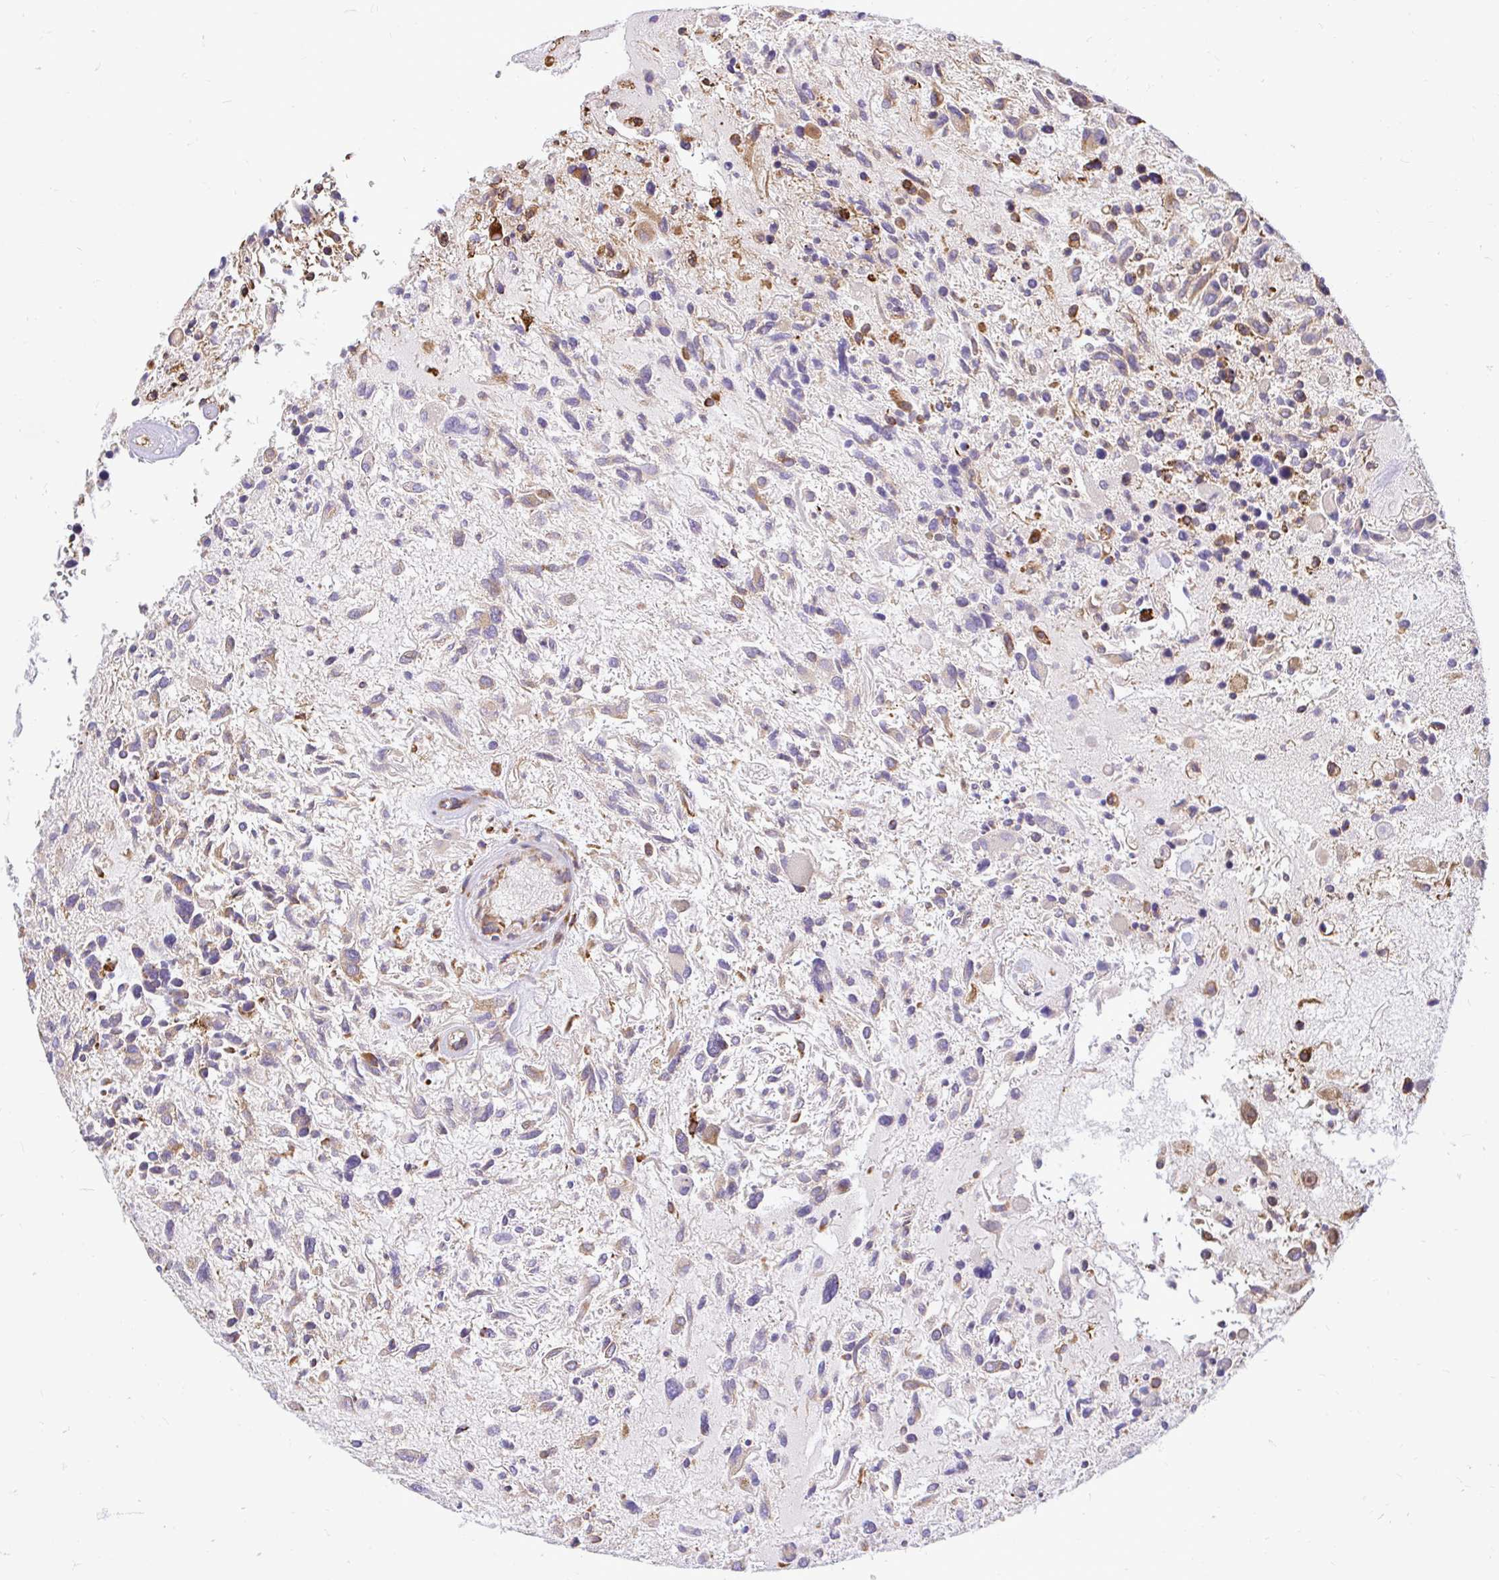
{"staining": {"intensity": "weak", "quantity": "<25%", "location": "cytoplasmic/membranous"}, "tissue": "glioma", "cell_type": "Tumor cells", "image_type": "cancer", "snomed": [{"axis": "morphology", "description": "Glioma, malignant, High grade"}, {"axis": "topography", "description": "Brain"}], "caption": "Micrograph shows no significant protein positivity in tumor cells of glioma.", "gene": "NAALAD2", "patient": {"sex": "female", "age": 11}}